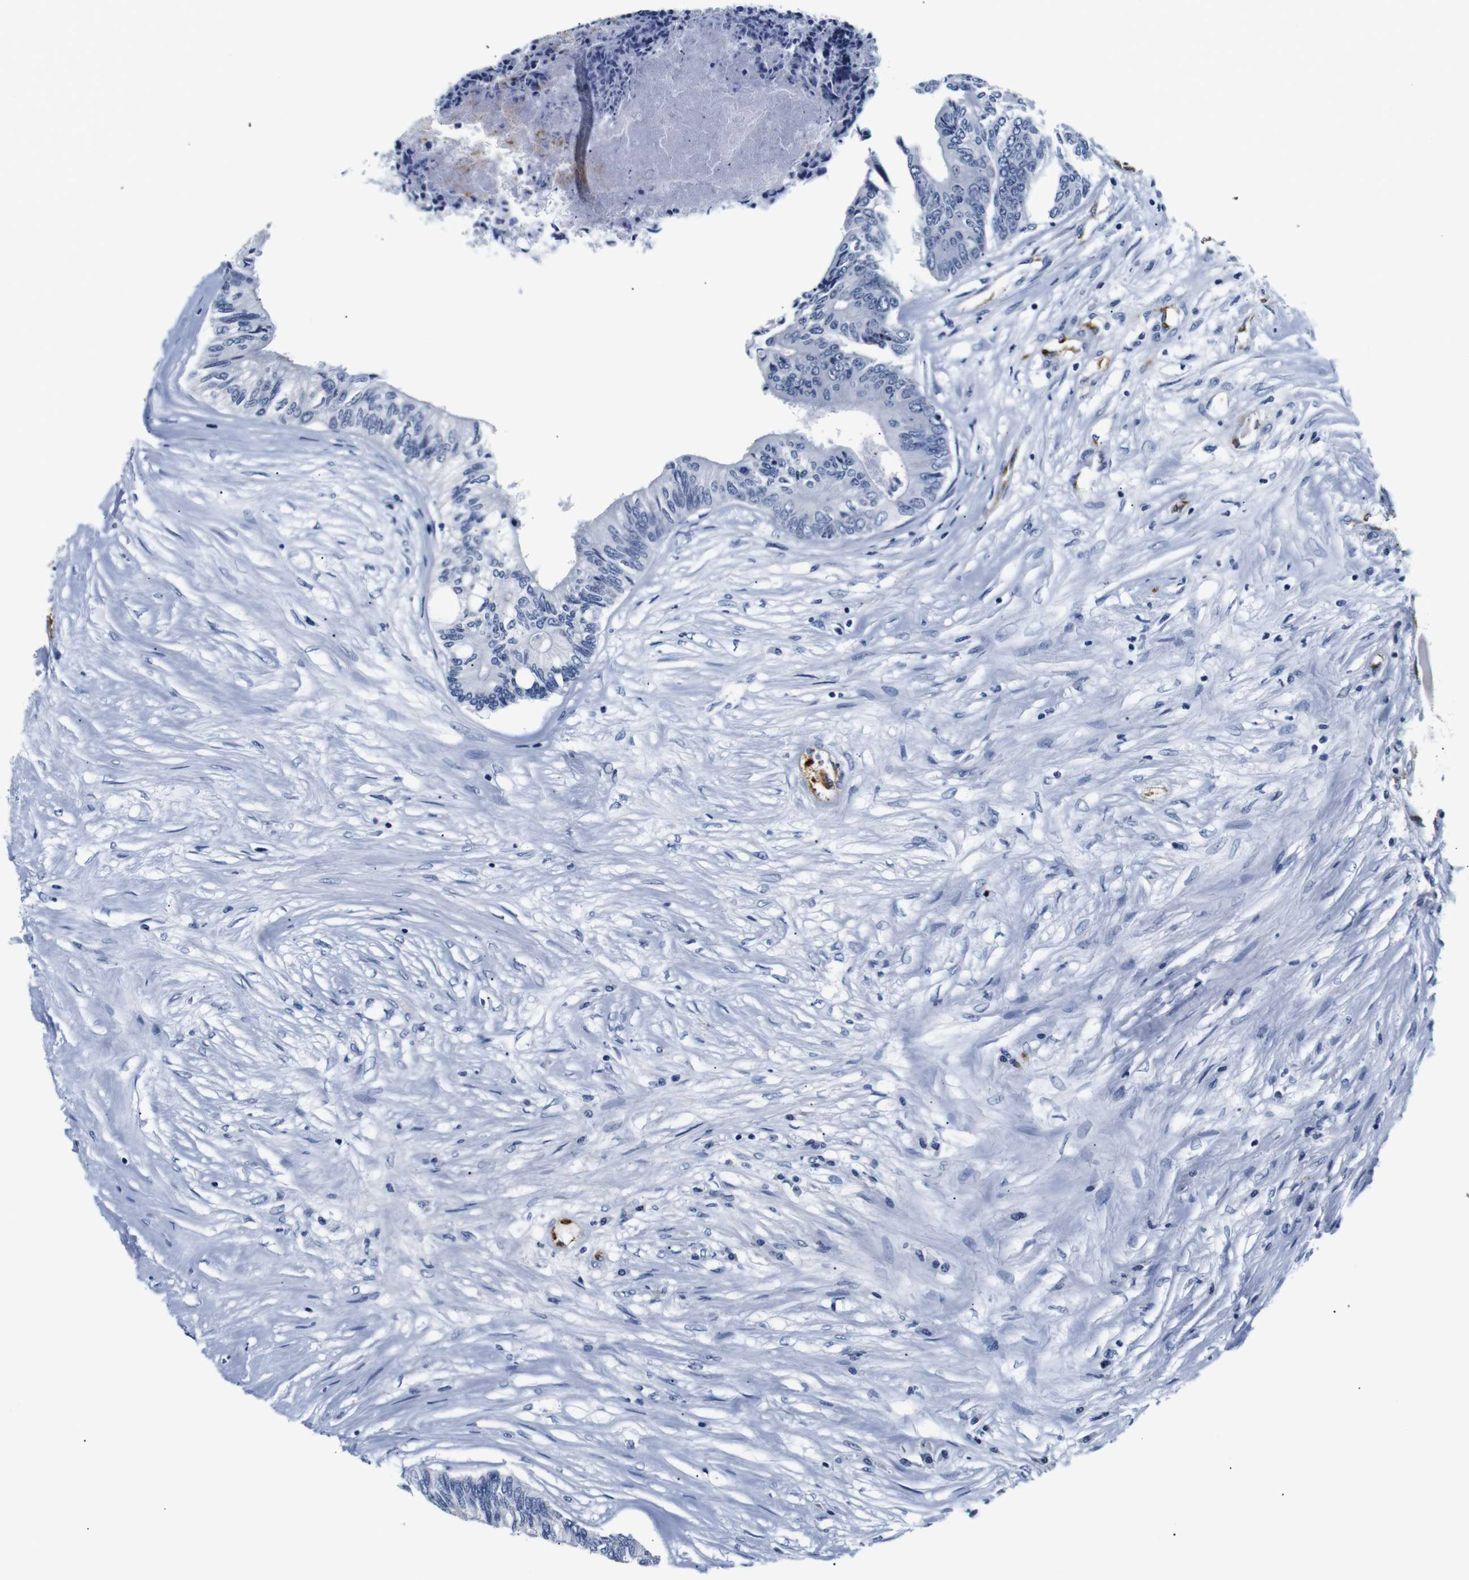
{"staining": {"intensity": "negative", "quantity": "none", "location": "none"}, "tissue": "colorectal cancer", "cell_type": "Tumor cells", "image_type": "cancer", "snomed": [{"axis": "morphology", "description": "Adenocarcinoma, NOS"}, {"axis": "topography", "description": "Rectum"}], "caption": "DAB (3,3'-diaminobenzidine) immunohistochemical staining of colorectal cancer (adenocarcinoma) demonstrates no significant staining in tumor cells.", "gene": "MUC4", "patient": {"sex": "male", "age": 63}}